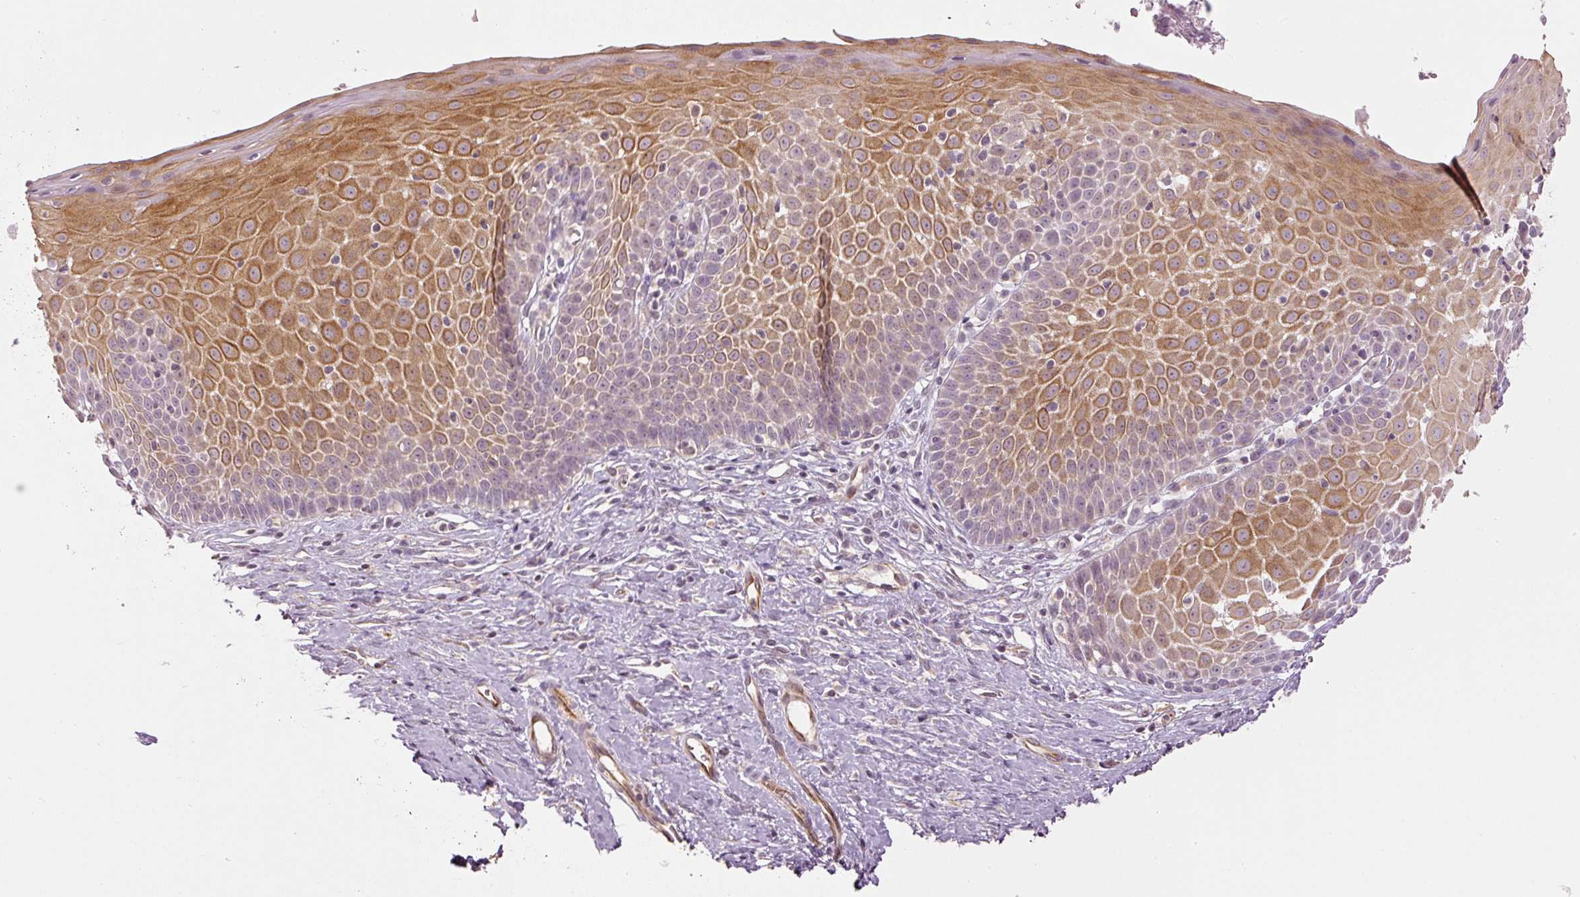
{"staining": {"intensity": "negative", "quantity": "none", "location": "none"}, "tissue": "cervix", "cell_type": "Glandular cells", "image_type": "normal", "snomed": [{"axis": "morphology", "description": "Normal tissue, NOS"}, {"axis": "topography", "description": "Cervix"}], "caption": "Immunohistochemistry (IHC) of normal cervix shows no positivity in glandular cells. (Stains: DAB (3,3'-diaminobenzidine) immunohistochemistry (IHC) with hematoxylin counter stain, Microscopy: brightfield microscopy at high magnification).", "gene": "CDC20B", "patient": {"sex": "female", "age": 36}}